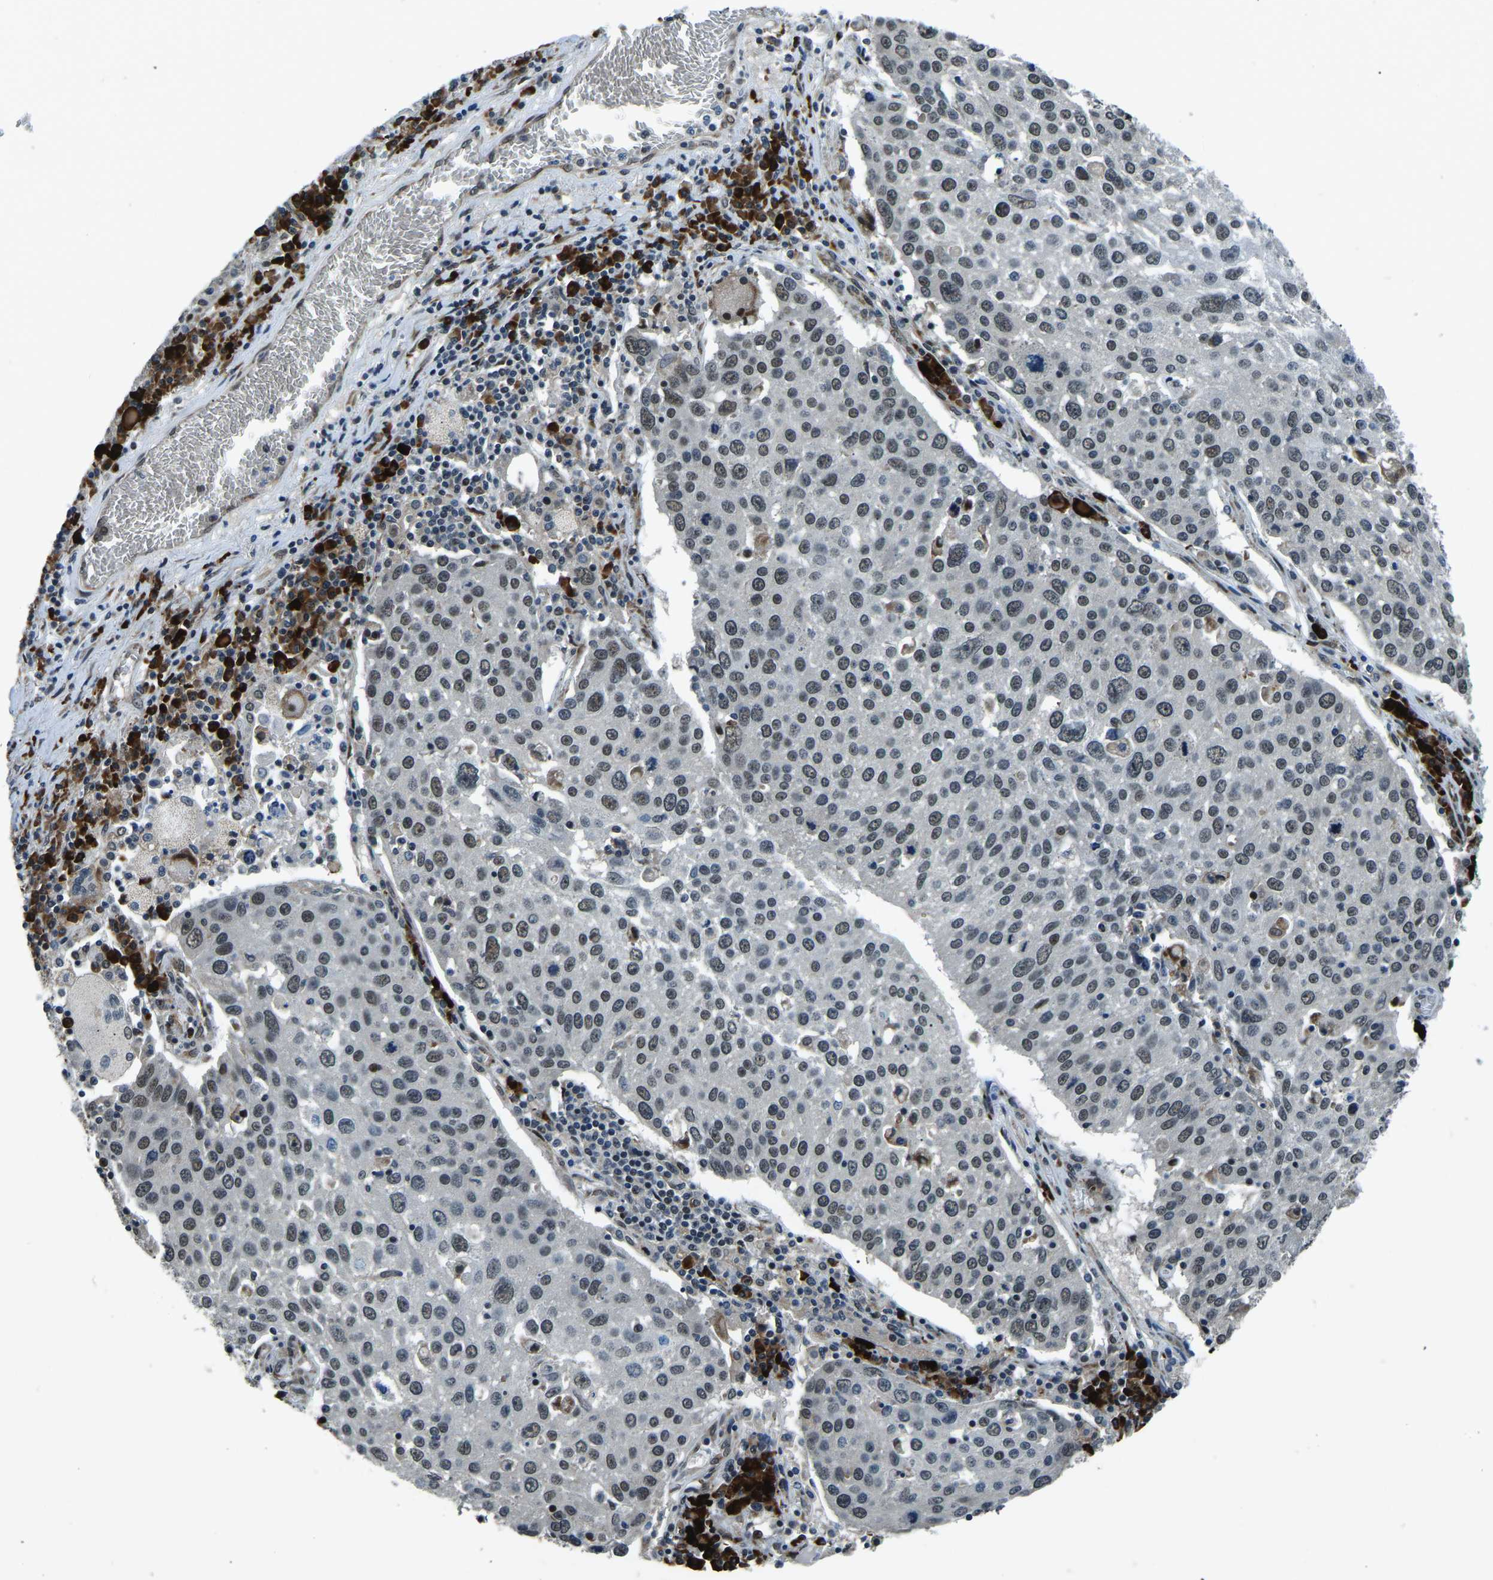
{"staining": {"intensity": "weak", "quantity": ">75%", "location": "nuclear"}, "tissue": "lung cancer", "cell_type": "Tumor cells", "image_type": "cancer", "snomed": [{"axis": "morphology", "description": "Squamous cell carcinoma, NOS"}, {"axis": "topography", "description": "Lung"}], "caption": "IHC image of neoplastic tissue: lung cancer stained using IHC exhibits low levels of weak protein expression localized specifically in the nuclear of tumor cells, appearing as a nuclear brown color.", "gene": "ING2", "patient": {"sex": "male", "age": 65}}